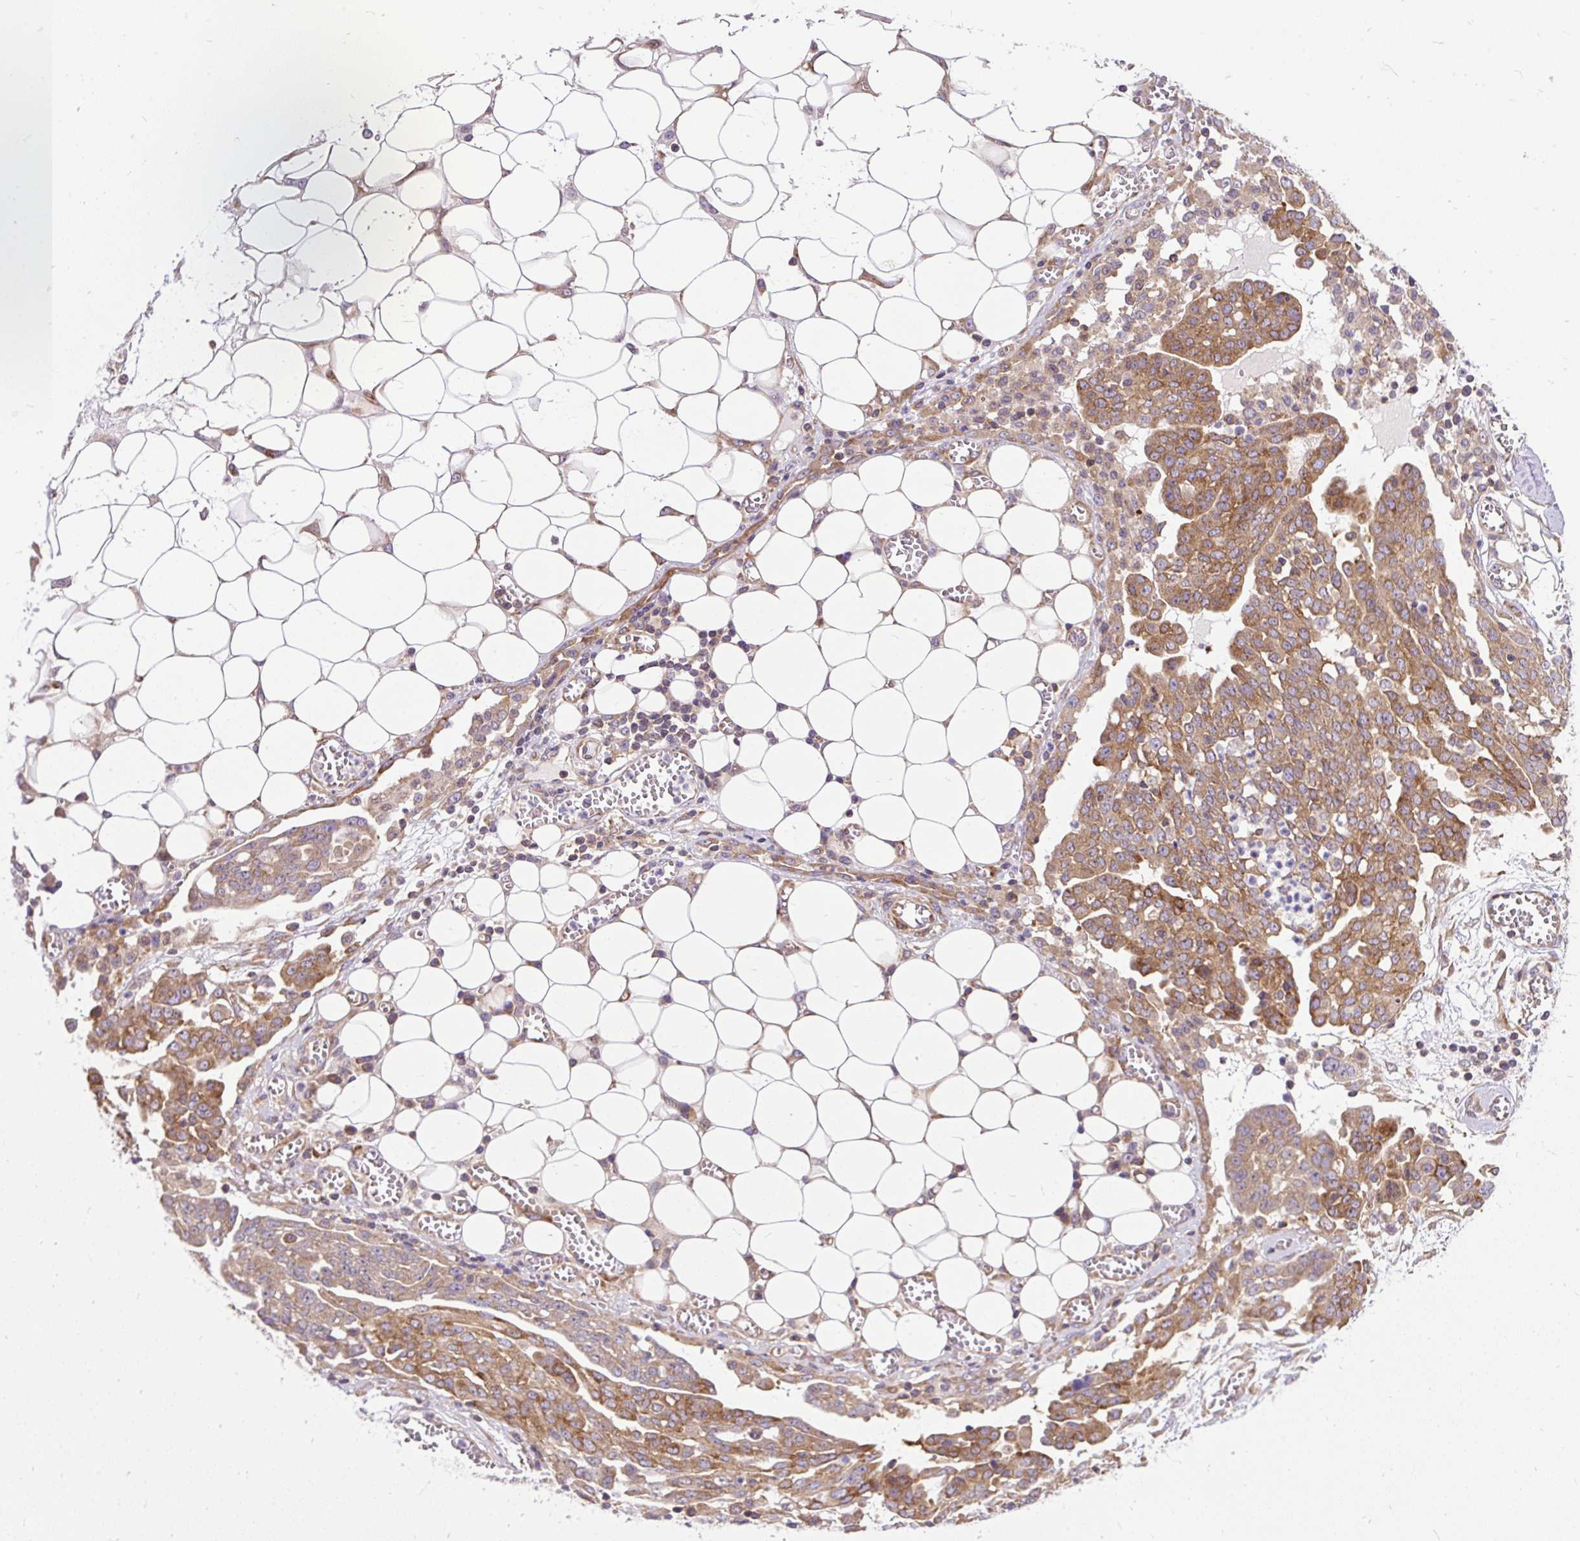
{"staining": {"intensity": "moderate", "quantity": "25%-75%", "location": "cytoplasmic/membranous"}, "tissue": "ovarian cancer", "cell_type": "Tumor cells", "image_type": "cancer", "snomed": [{"axis": "morphology", "description": "Cystadenocarcinoma, serous, NOS"}, {"axis": "topography", "description": "Soft tissue"}, {"axis": "topography", "description": "Ovary"}], "caption": "An immunohistochemistry (IHC) photomicrograph of tumor tissue is shown. Protein staining in brown shows moderate cytoplasmic/membranous positivity in serous cystadenocarcinoma (ovarian) within tumor cells.", "gene": "TRIM17", "patient": {"sex": "female", "age": 57}}